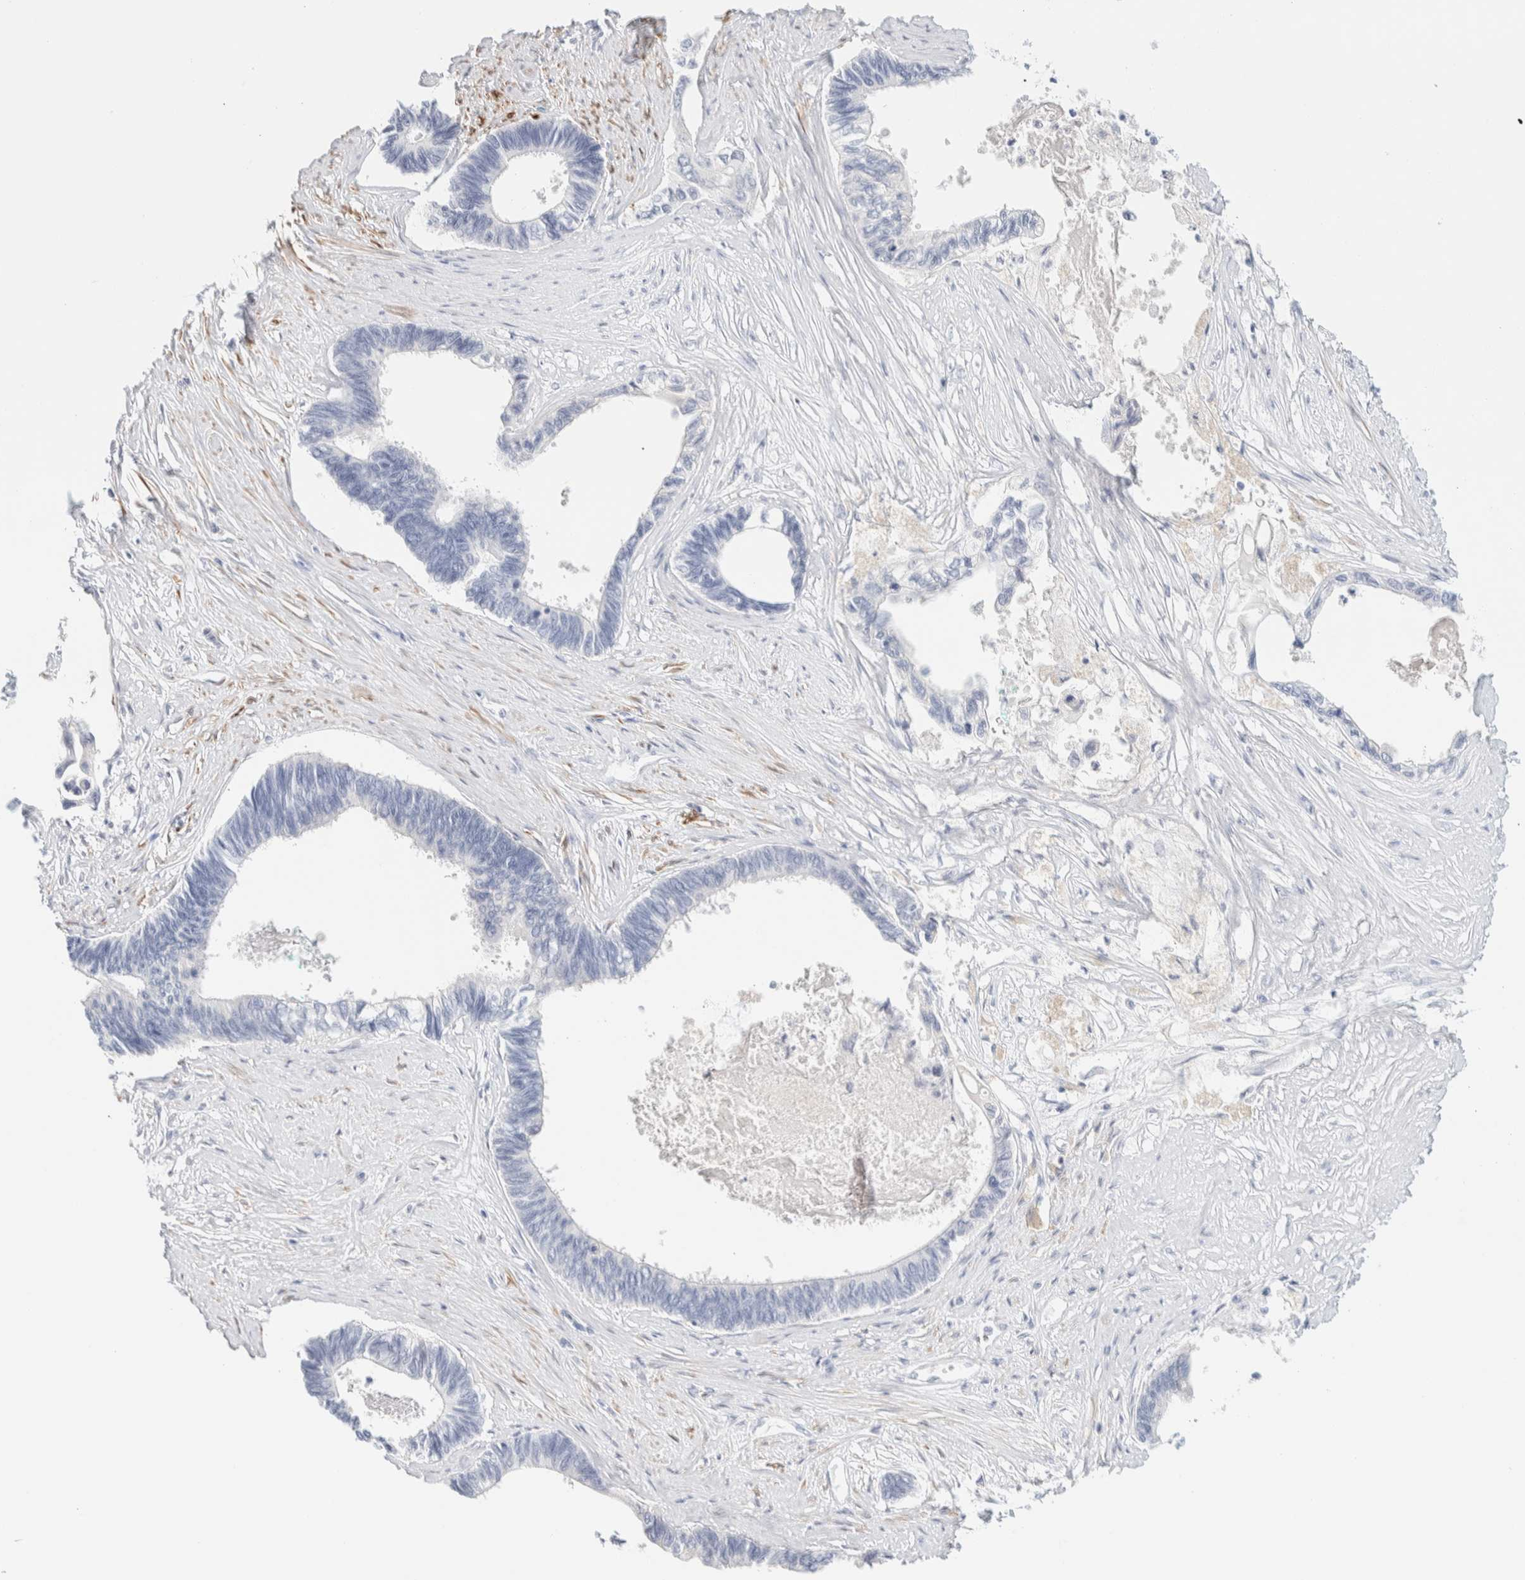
{"staining": {"intensity": "negative", "quantity": "none", "location": "none"}, "tissue": "pancreatic cancer", "cell_type": "Tumor cells", "image_type": "cancer", "snomed": [{"axis": "morphology", "description": "Adenocarcinoma, NOS"}, {"axis": "topography", "description": "Pancreas"}], "caption": "IHC photomicrograph of neoplastic tissue: human pancreatic cancer (adenocarcinoma) stained with DAB shows no significant protein positivity in tumor cells.", "gene": "AFMID", "patient": {"sex": "female", "age": 70}}